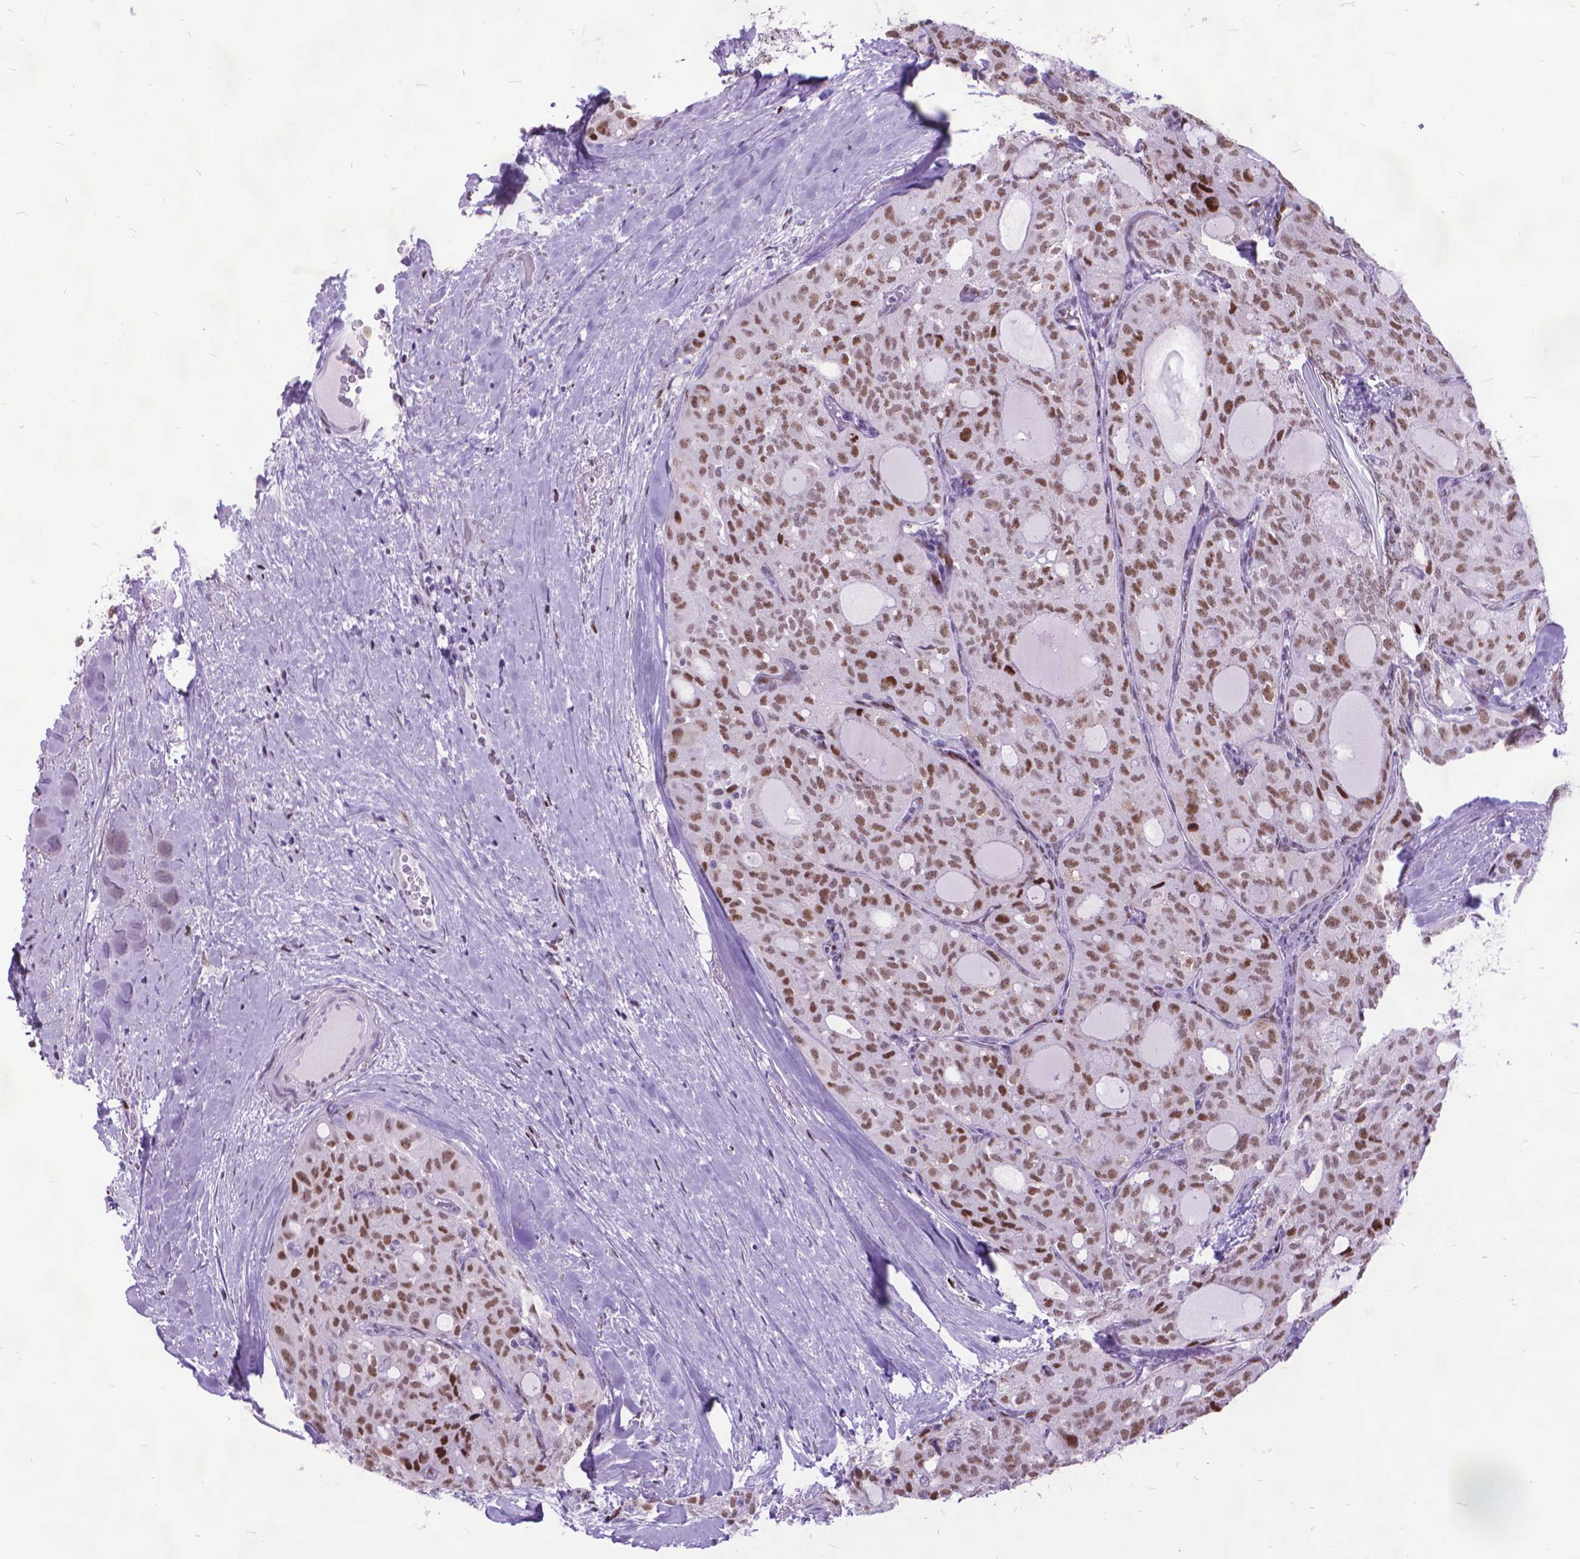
{"staining": {"intensity": "moderate", "quantity": ">75%", "location": "nuclear"}, "tissue": "thyroid cancer", "cell_type": "Tumor cells", "image_type": "cancer", "snomed": [{"axis": "morphology", "description": "Follicular adenoma carcinoma, NOS"}, {"axis": "topography", "description": "Thyroid gland"}], "caption": "This micrograph demonstrates immunohistochemistry staining of human thyroid follicular adenoma carcinoma, with medium moderate nuclear staining in approximately >75% of tumor cells.", "gene": "POLE4", "patient": {"sex": "male", "age": 75}}